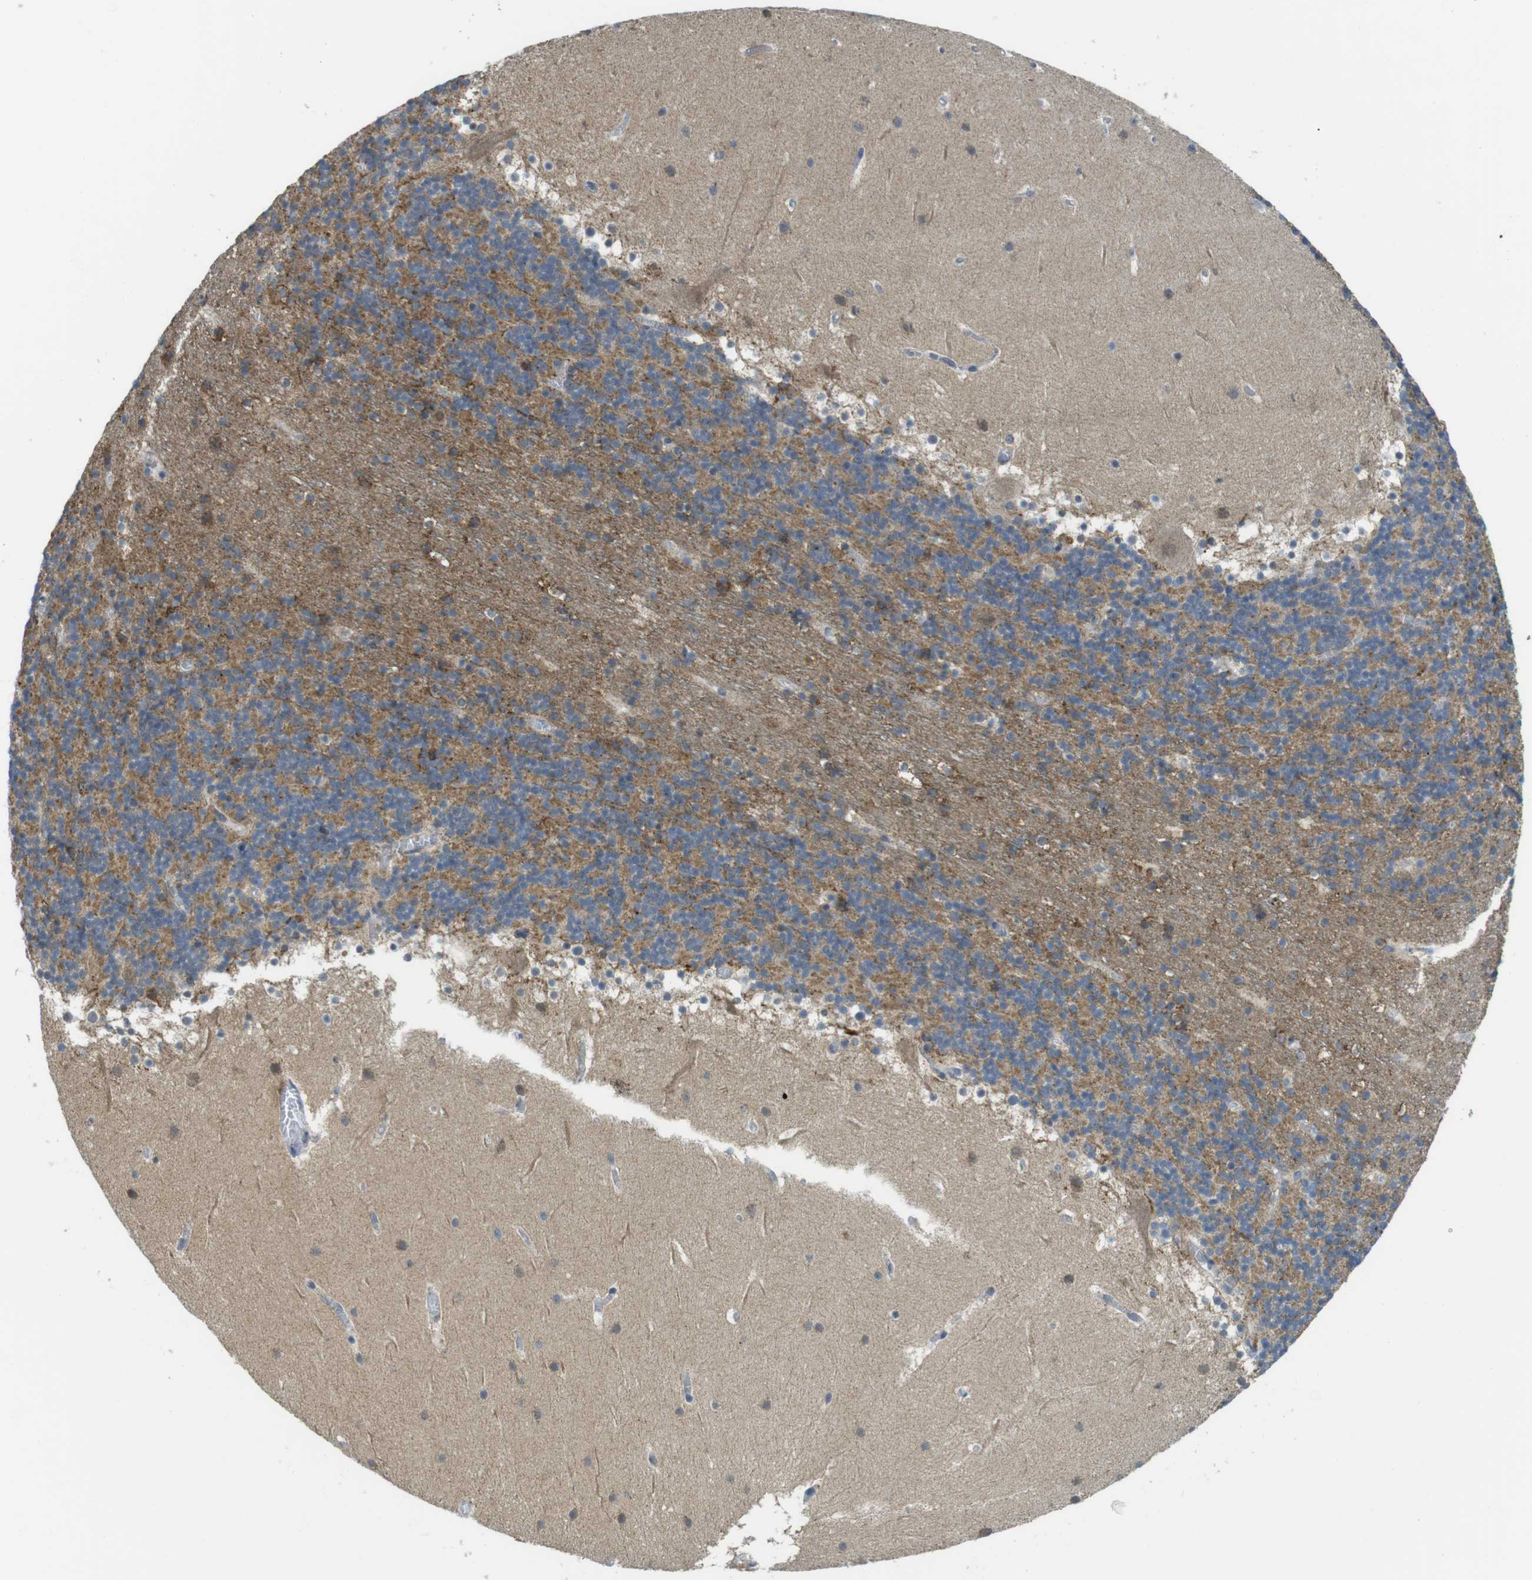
{"staining": {"intensity": "moderate", "quantity": "25%-75%", "location": "cytoplasmic/membranous"}, "tissue": "cerebellum", "cell_type": "Cells in granular layer", "image_type": "normal", "snomed": [{"axis": "morphology", "description": "Normal tissue, NOS"}, {"axis": "topography", "description": "Cerebellum"}], "caption": "Benign cerebellum reveals moderate cytoplasmic/membranous expression in about 25%-75% of cells in granular layer.", "gene": "BRI3BP", "patient": {"sex": "male", "age": 45}}